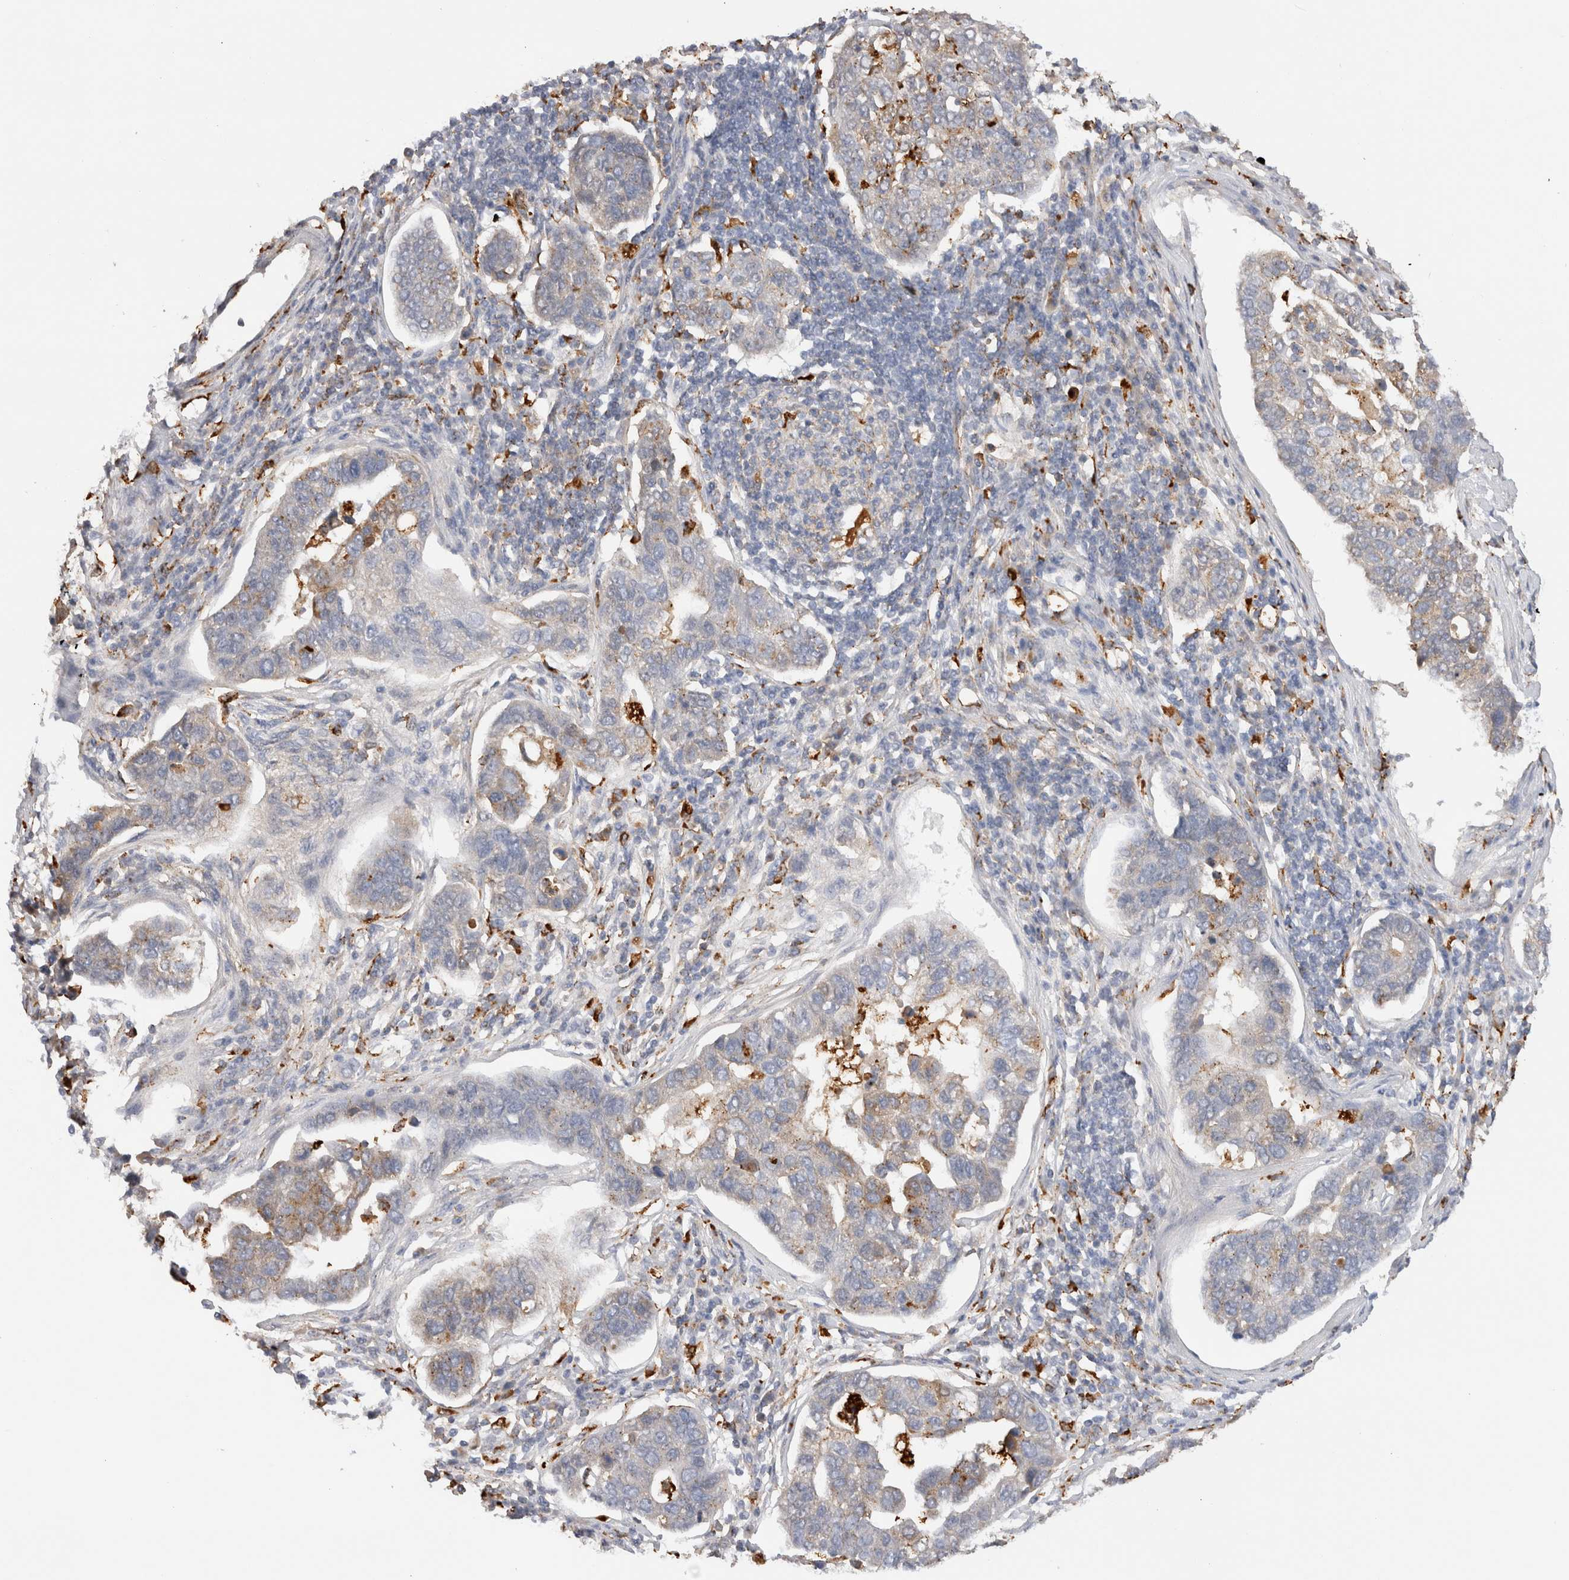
{"staining": {"intensity": "moderate", "quantity": "<25%", "location": "cytoplasmic/membranous"}, "tissue": "pancreatic cancer", "cell_type": "Tumor cells", "image_type": "cancer", "snomed": [{"axis": "morphology", "description": "Adenocarcinoma, NOS"}, {"axis": "topography", "description": "Pancreas"}], "caption": "Immunohistochemical staining of human pancreatic adenocarcinoma demonstrates moderate cytoplasmic/membranous protein positivity in about <25% of tumor cells. (brown staining indicates protein expression, while blue staining denotes nuclei).", "gene": "GNS", "patient": {"sex": "female", "age": 61}}